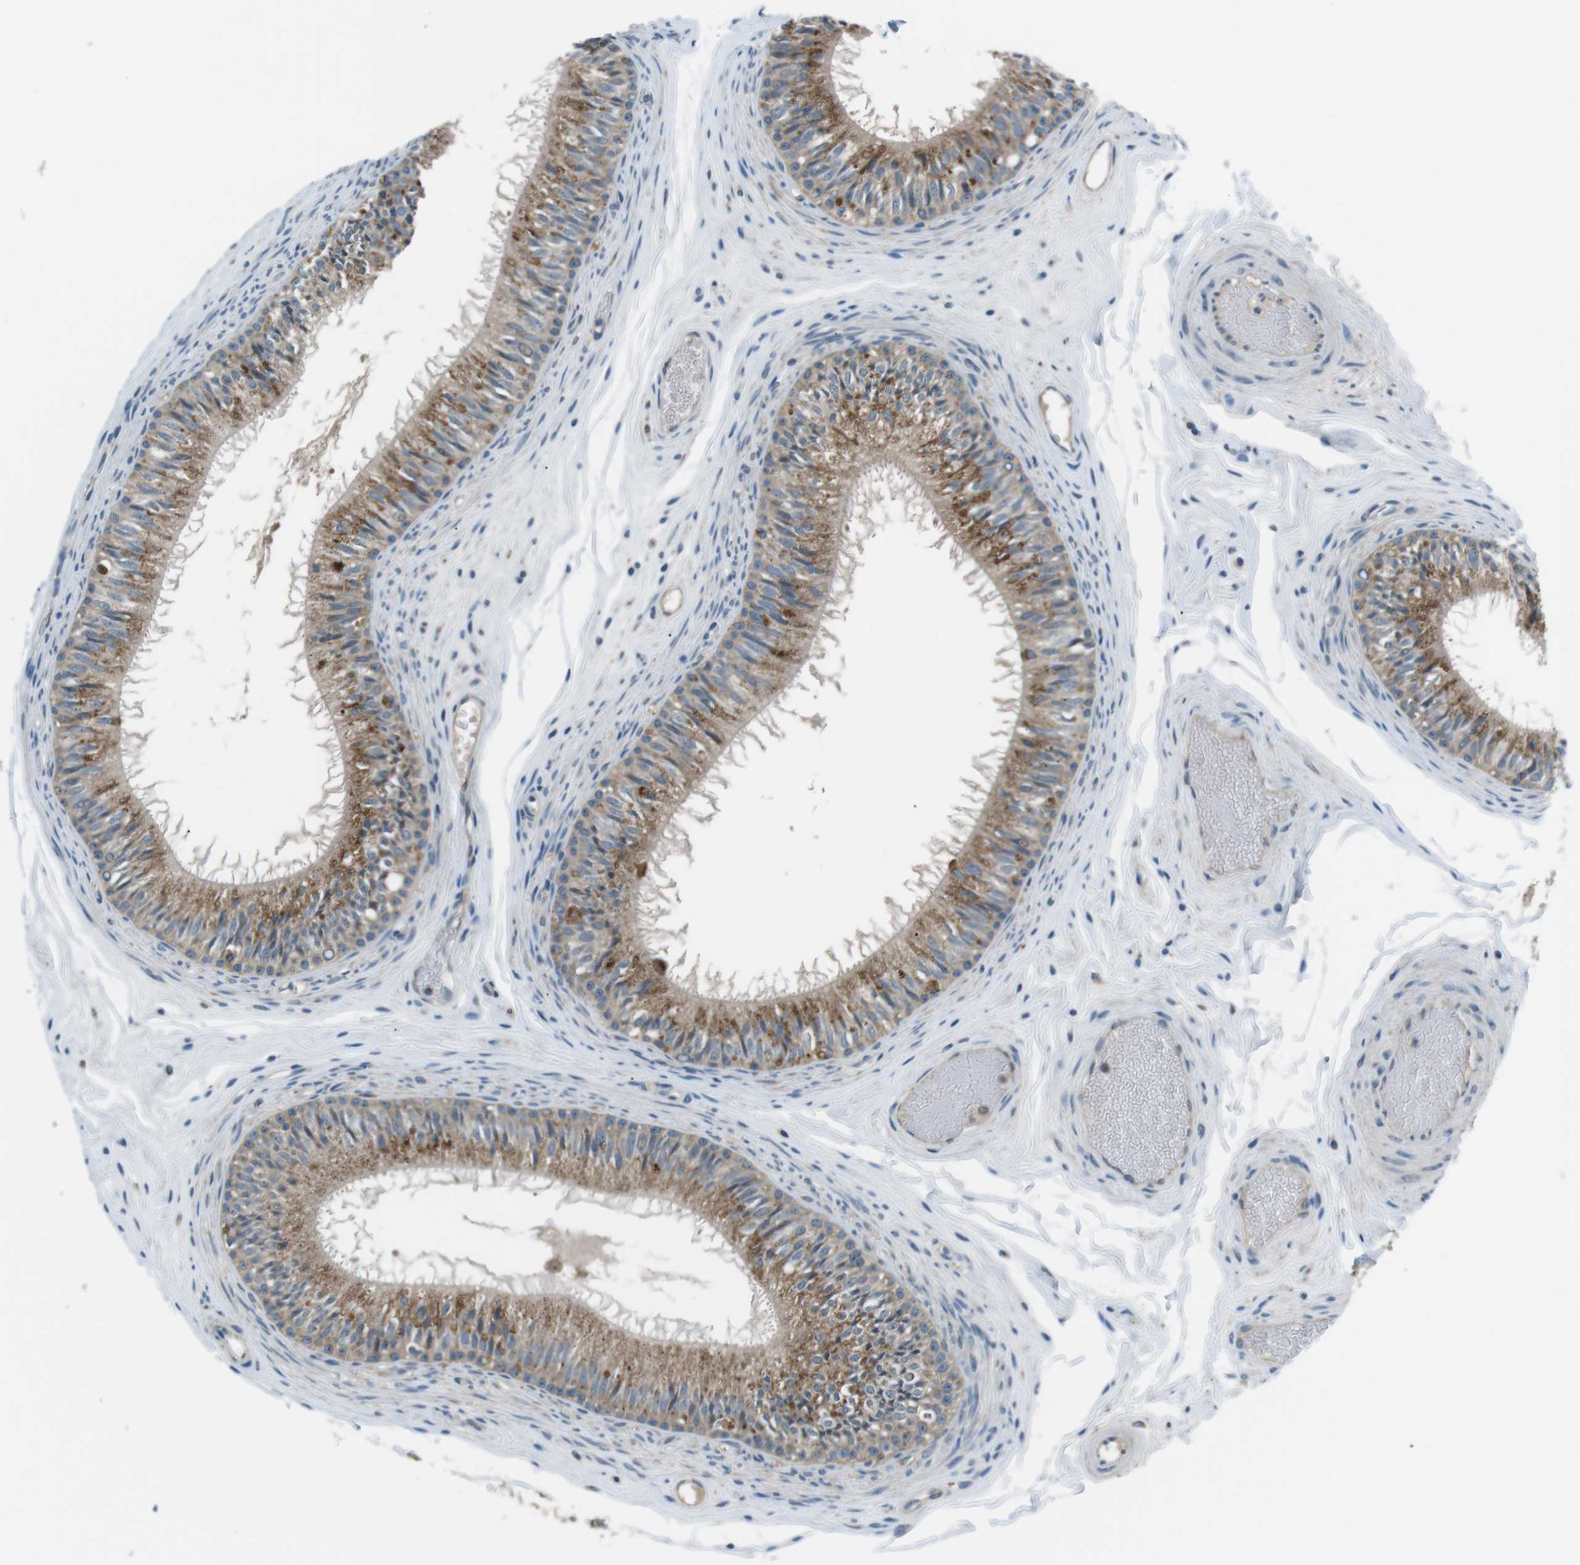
{"staining": {"intensity": "moderate", "quantity": ">75%", "location": "cytoplasmic/membranous"}, "tissue": "epididymis", "cell_type": "Glandular cells", "image_type": "normal", "snomed": [{"axis": "morphology", "description": "Normal tissue, NOS"}, {"axis": "topography", "description": "Testis"}, {"axis": "topography", "description": "Epididymis"}], "caption": "Protein expression by immunohistochemistry (IHC) shows moderate cytoplasmic/membranous positivity in about >75% of glandular cells in benign epididymis. (IHC, brightfield microscopy, high magnification).", "gene": "FAM3B", "patient": {"sex": "male", "age": 36}}